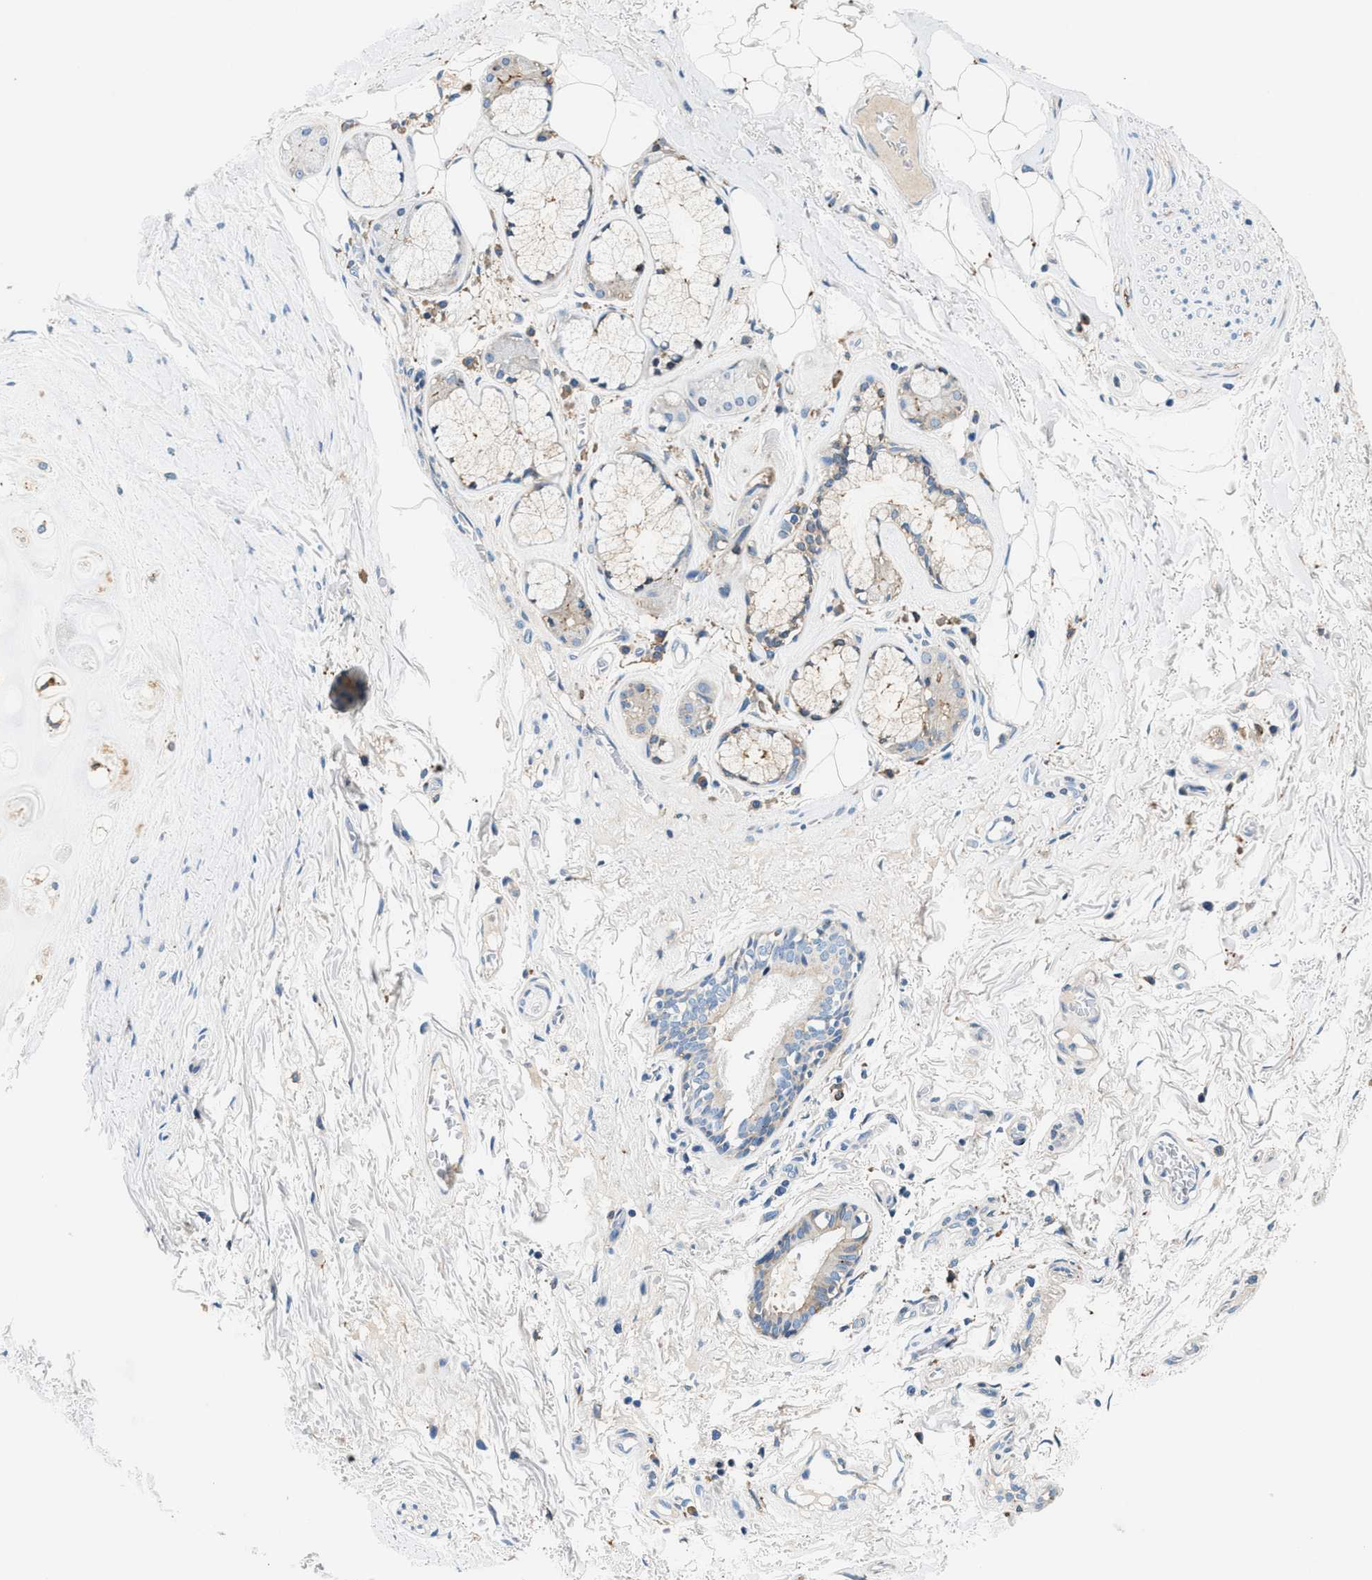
{"staining": {"intensity": "weak", "quantity": "<25%", "location": "cytoplasmic/membranous"}, "tissue": "bronchus", "cell_type": "Respiratory epithelial cells", "image_type": "normal", "snomed": [{"axis": "morphology", "description": "Normal tissue, NOS"}, {"axis": "topography", "description": "Cartilage tissue"}], "caption": "Immunohistochemistry (IHC) photomicrograph of benign bronchus: human bronchus stained with DAB (3,3'-diaminobenzidine) reveals no significant protein positivity in respiratory epithelial cells.", "gene": "SLFN11", "patient": {"sex": "female", "age": 63}}